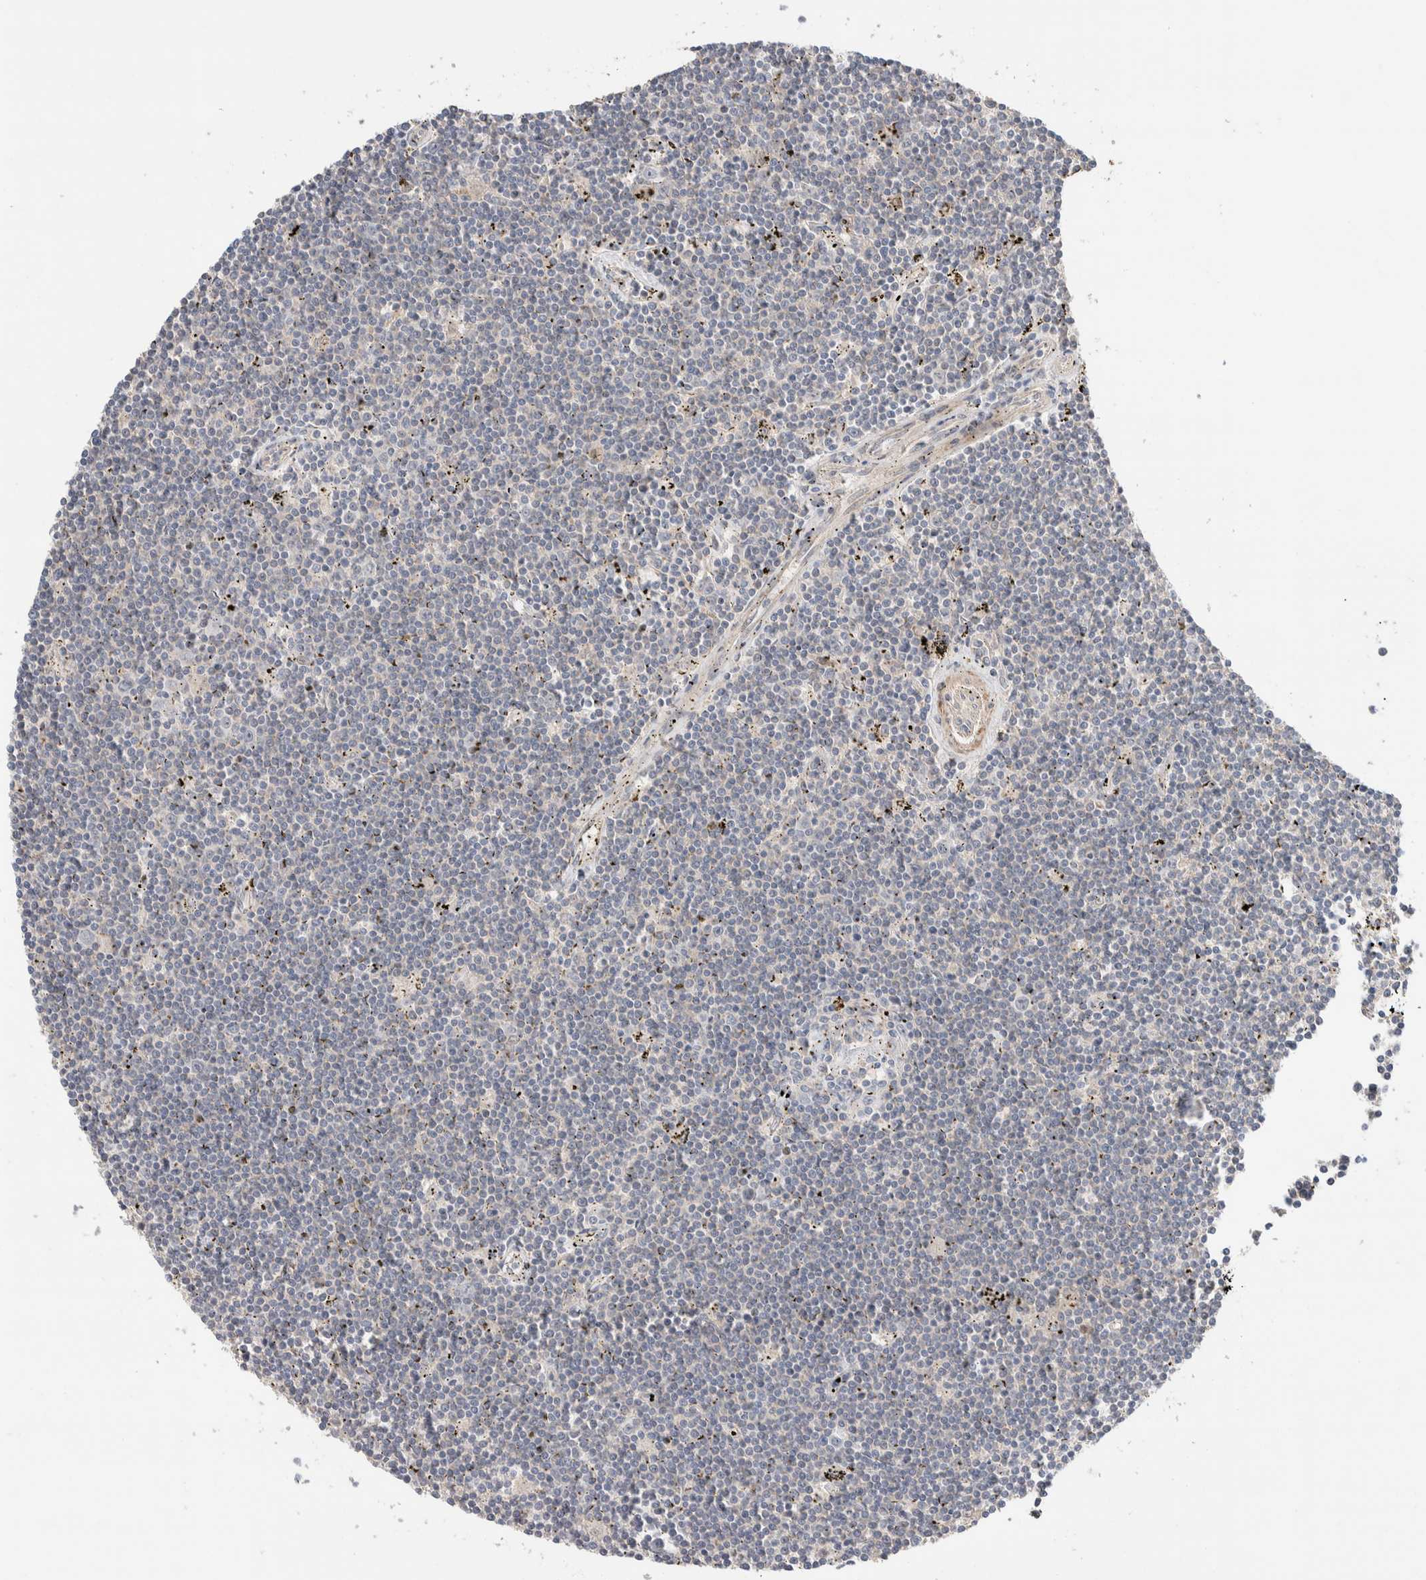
{"staining": {"intensity": "negative", "quantity": "none", "location": "none"}, "tissue": "lymphoma", "cell_type": "Tumor cells", "image_type": "cancer", "snomed": [{"axis": "morphology", "description": "Malignant lymphoma, non-Hodgkin's type, Low grade"}, {"axis": "topography", "description": "Spleen"}], "caption": "This photomicrograph is of malignant lymphoma, non-Hodgkin's type (low-grade) stained with immunohistochemistry to label a protein in brown with the nuclei are counter-stained blue. There is no positivity in tumor cells.", "gene": "WDR91", "patient": {"sex": "male", "age": 76}}